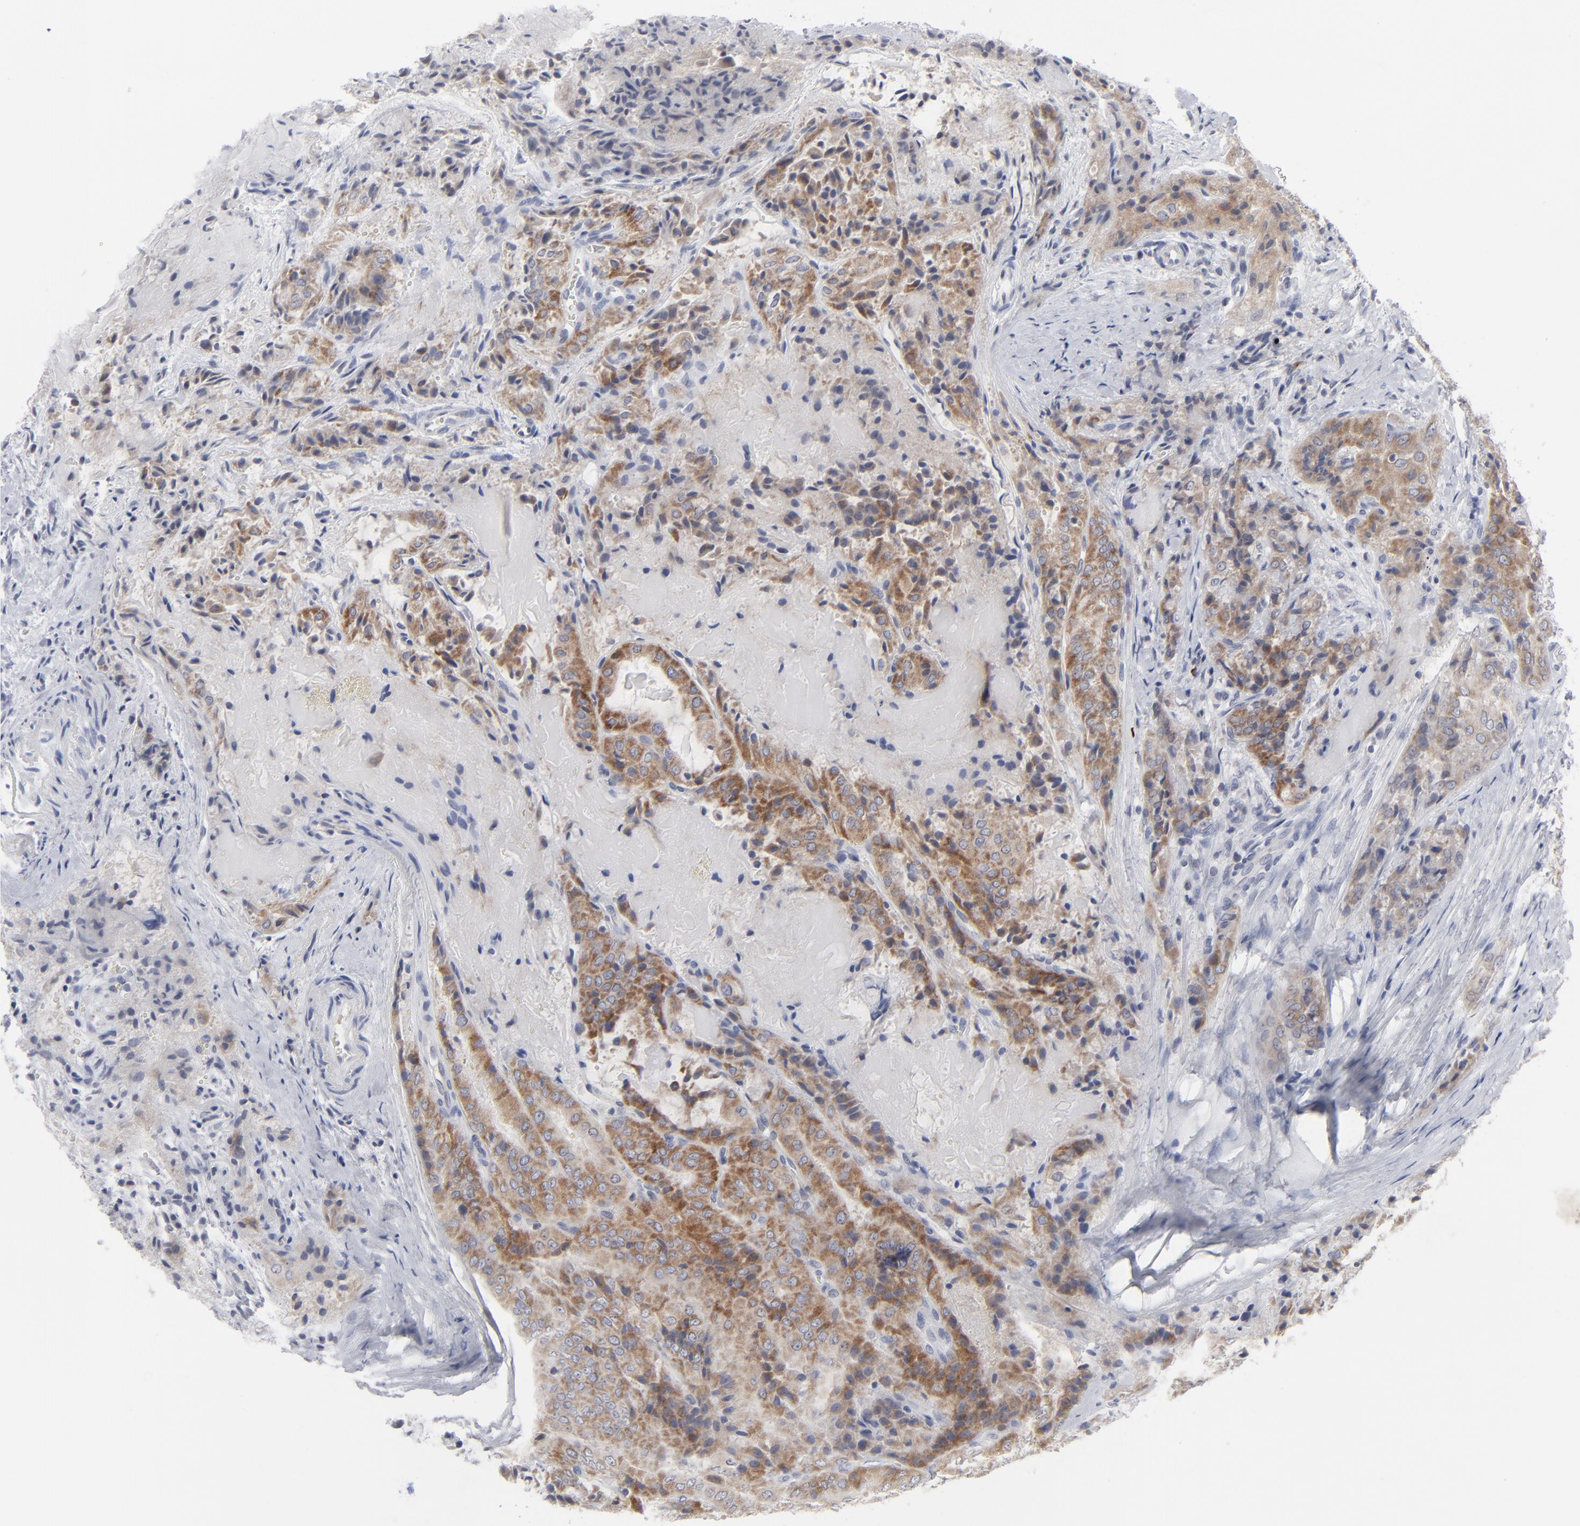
{"staining": {"intensity": "strong", "quantity": "25%-75%", "location": "cytoplasmic/membranous"}, "tissue": "thyroid cancer", "cell_type": "Tumor cells", "image_type": "cancer", "snomed": [{"axis": "morphology", "description": "Papillary adenocarcinoma, NOS"}, {"axis": "topography", "description": "Thyroid gland"}], "caption": "A brown stain highlights strong cytoplasmic/membranous expression of a protein in thyroid cancer tumor cells.", "gene": "NUP88", "patient": {"sex": "female", "age": 71}}